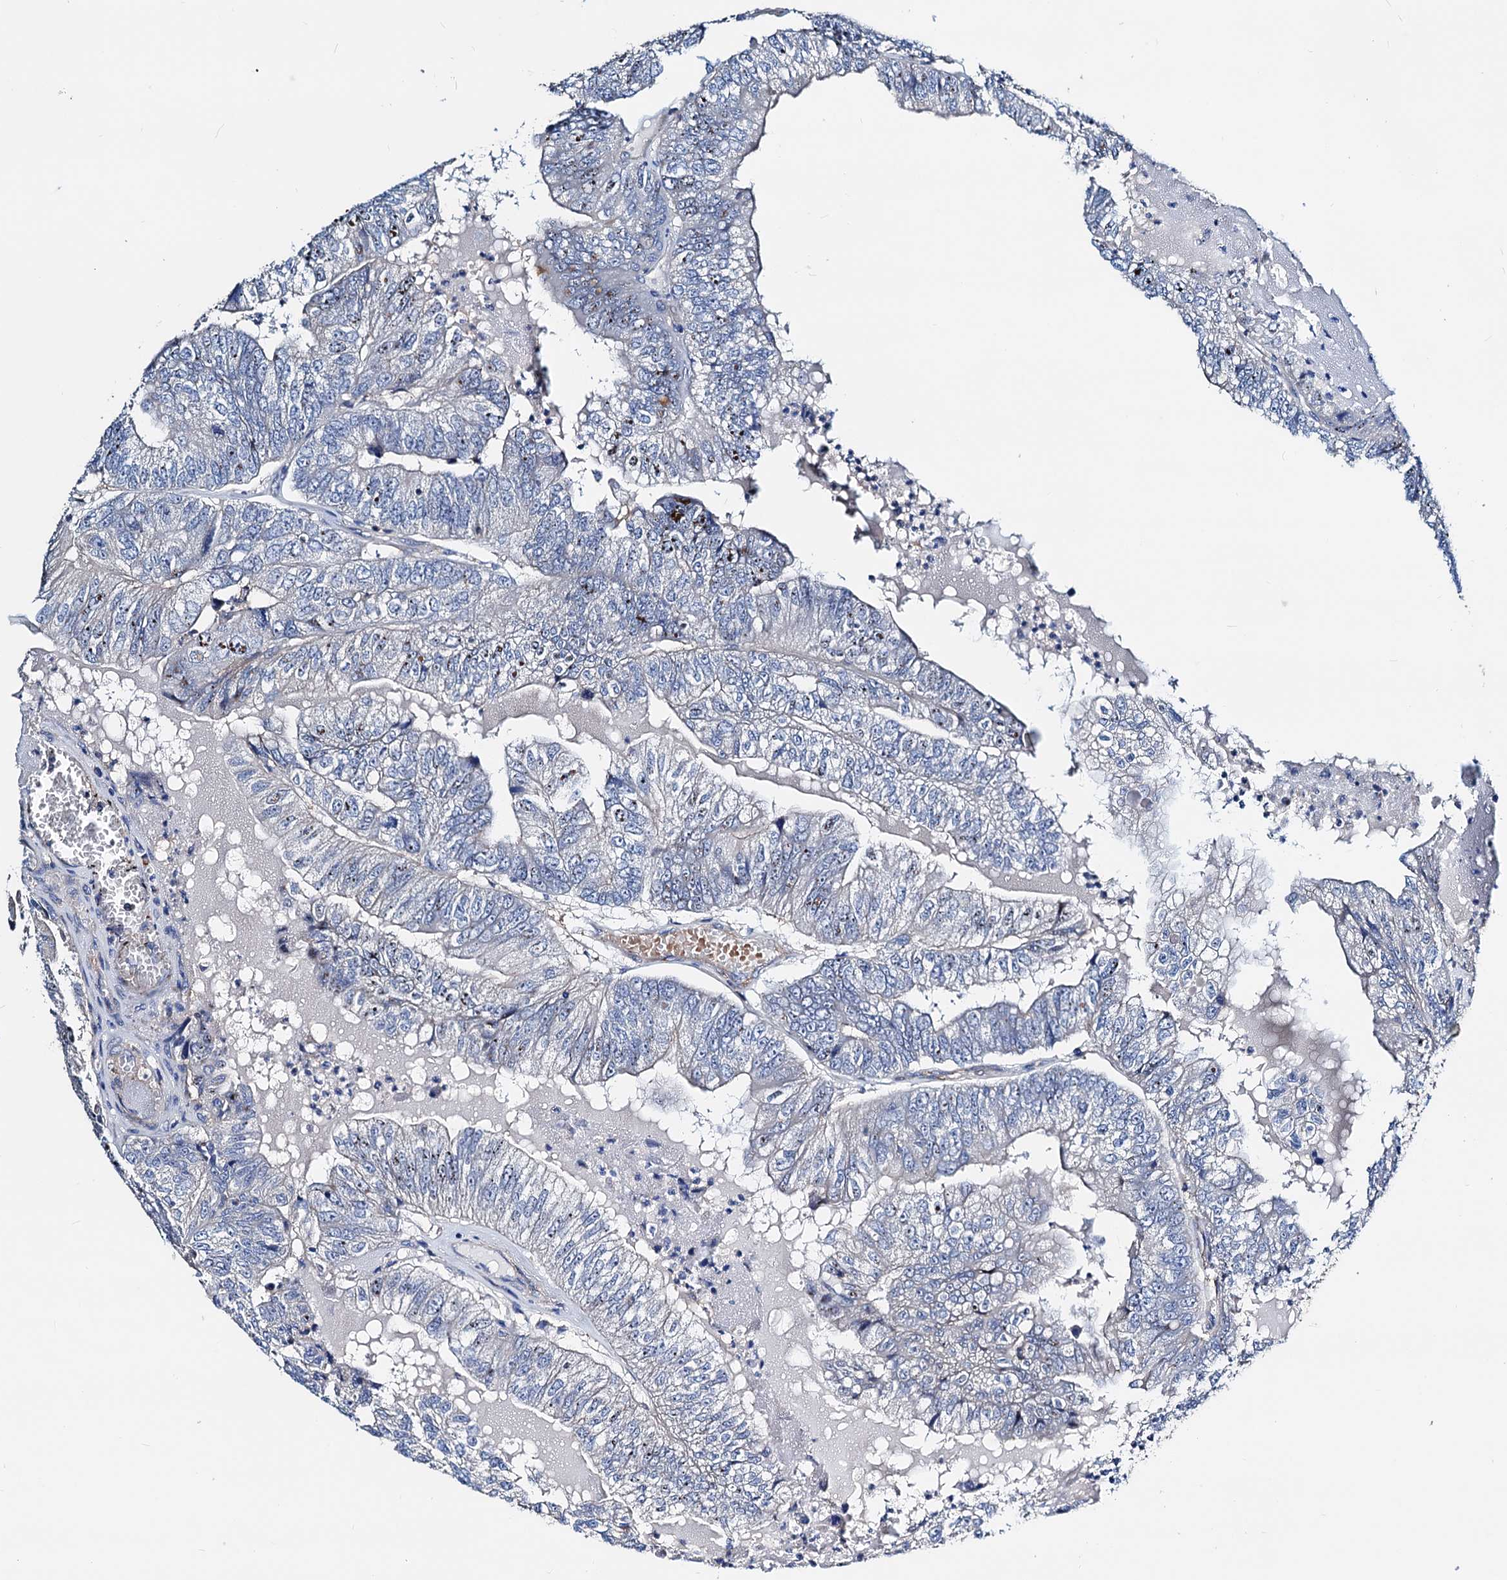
{"staining": {"intensity": "negative", "quantity": "none", "location": "none"}, "tissue": "colorectal cancer", "cell_type": "Tumor cells", "image_type": "cancer", "snomed": [{"axis": "morphology", "description": "Adenocarcinoma, NOS"}, {"axis": "topography", "description": "Colon"}], "caption": "Histopathology image shows no protein staining in tumor cells of adenocarcinoma (colorectal) tissue. Nuclei are stained in blue.", "gene": "GCOM1", "patient": {"sex": "female", "age": 67}}